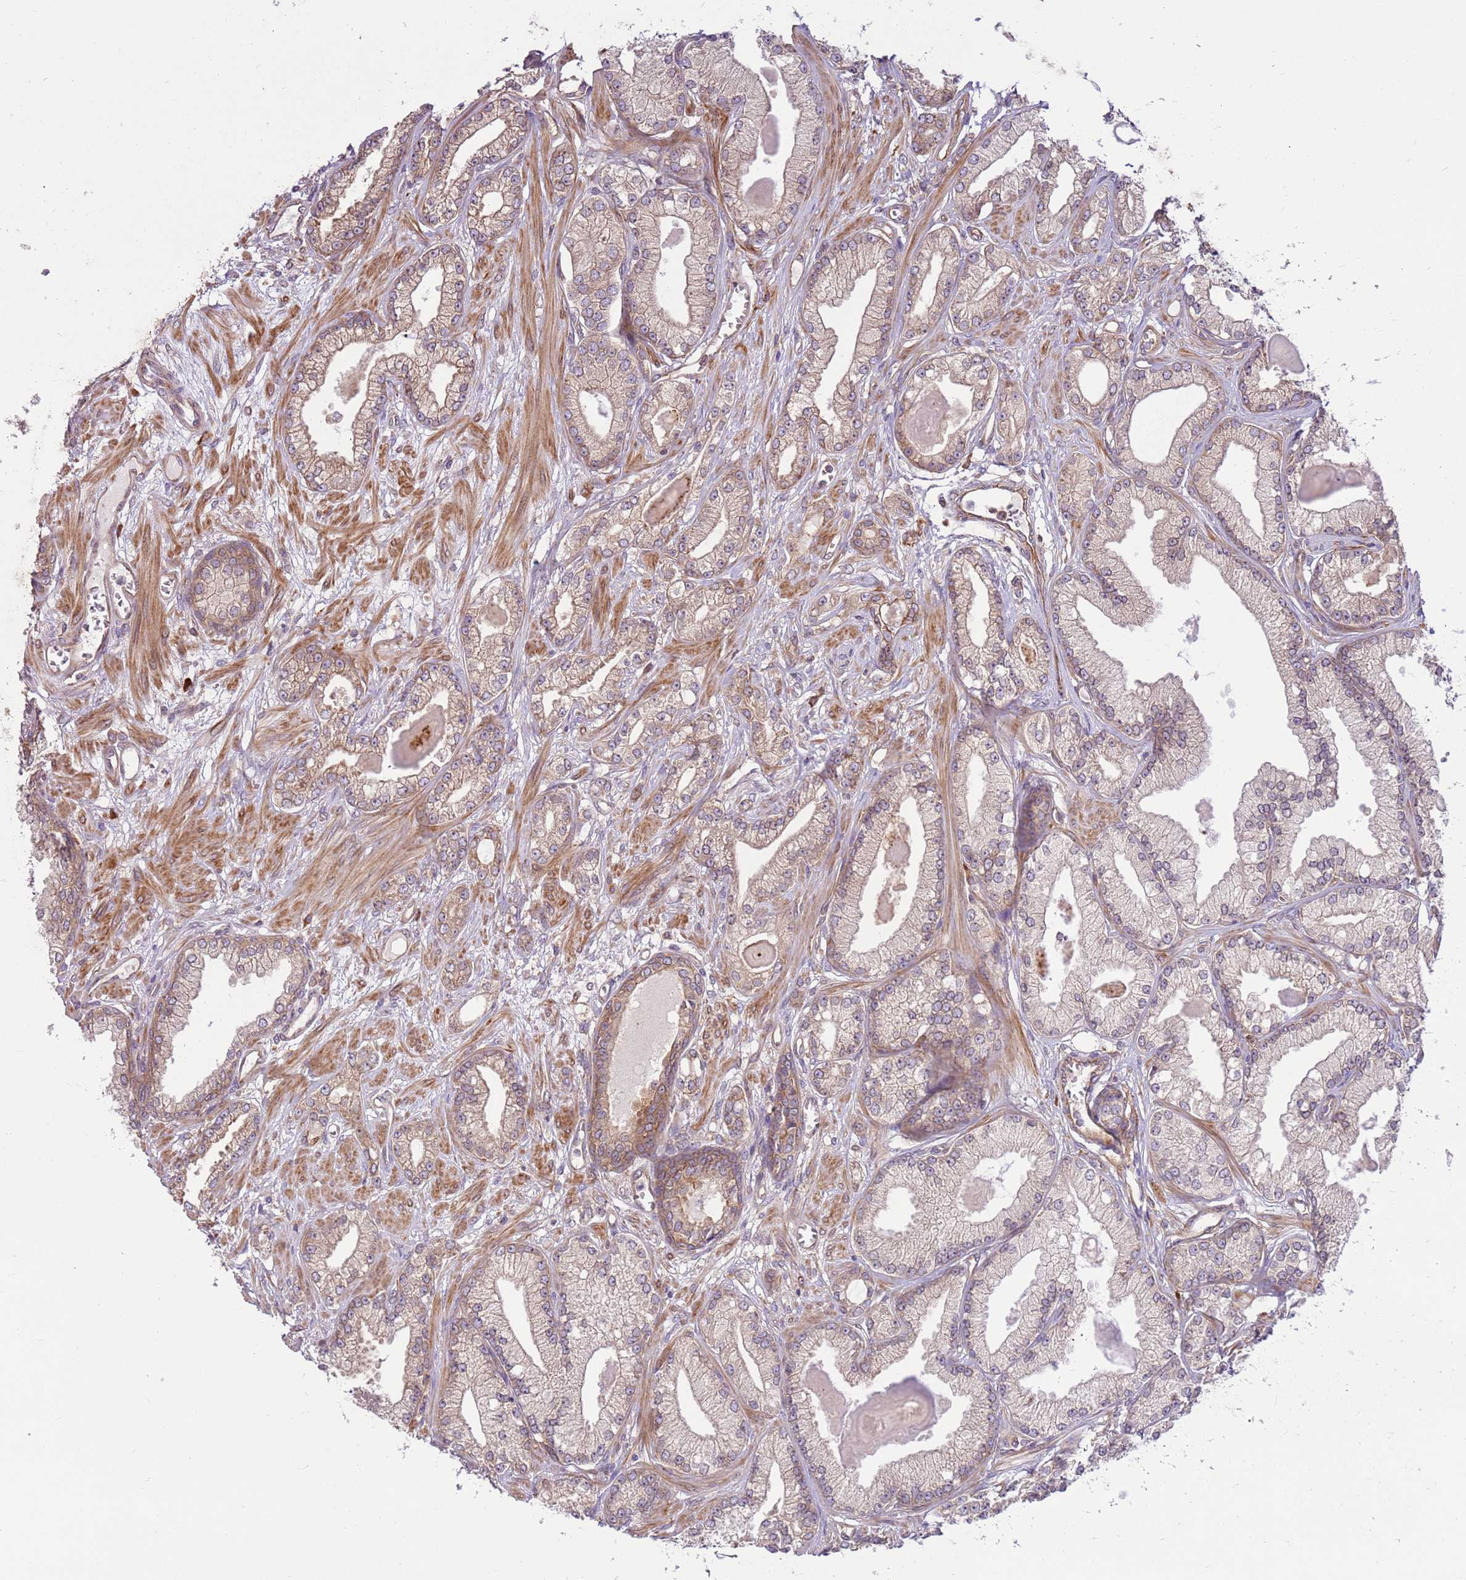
{"staining": {"intensity": "weak", "quantity": "25%-75%", "location": "cytoplasmic/membranous"}, "tissue": "prostate cancer", "cell_type": "Tumor cells", "image_type": "cancer", "snomed": [{"axis": "morphology", "description": "Adenocarcinoma, Low grade"}, {"axis": "topography", "description": "Prostate"}], "caption": "A histopathology image showing weak cytoplasmic/membranous staining in about 25%-75% of tumor cells in prostate cancer, as visualized by brown immunohistochemical staining.", "gene": "DDX19B", "patient": {"sex": "male", "age": 64}}